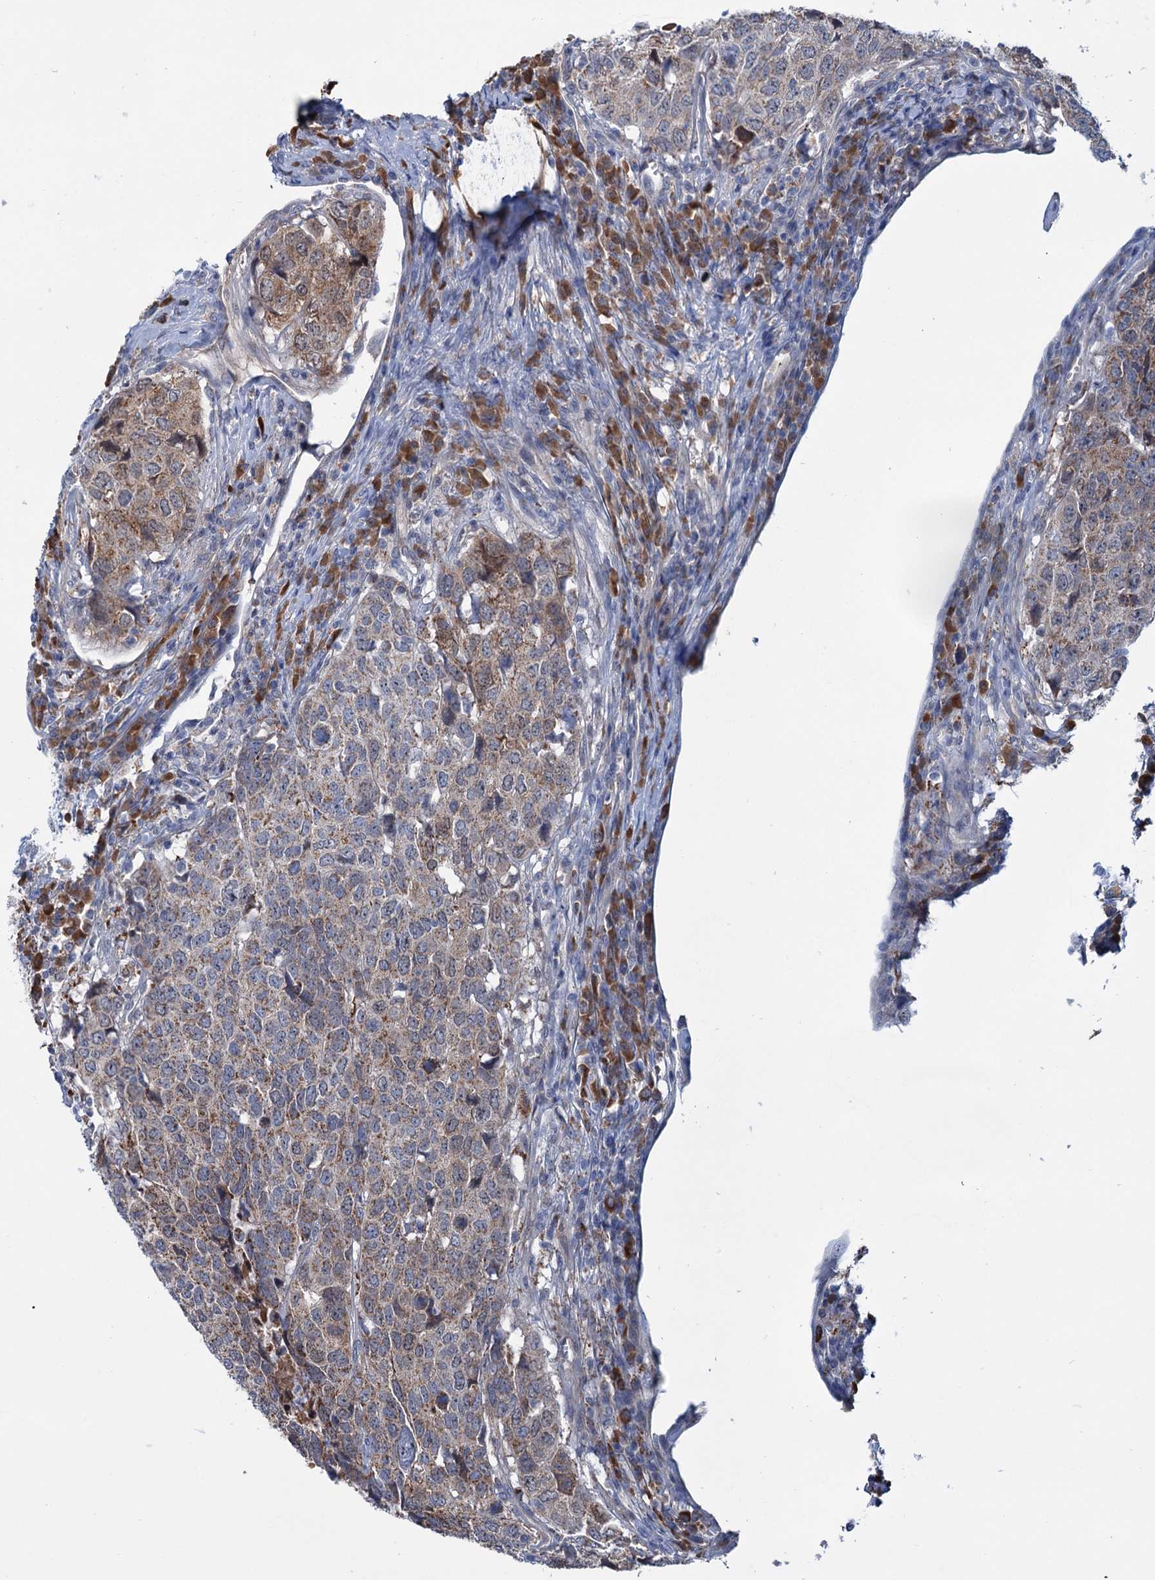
{"staining": {"intensity": "moderate", "quantity": ">75%", "location": "cytoplasmic/membranous"}, "tissue": "head and neck cancer", "cell_type": "Tumor cells", "image_type": "cancer", "snomed": [{"axis": "morphology", "description": "Squamous cell carcinoma, NOS"}, {"axis": "topography", "description": "Head-Neck"}], "caption": "Head and neck squamous cell carcinoma stained with immunohistochemistry reveals moderate cytoplasmic/membranous expression in approximately >75% of tumor cells. Nuclei are stained in blue.", "gene": "LPIN1", "patient": {"sex": "male", "age": 66}}